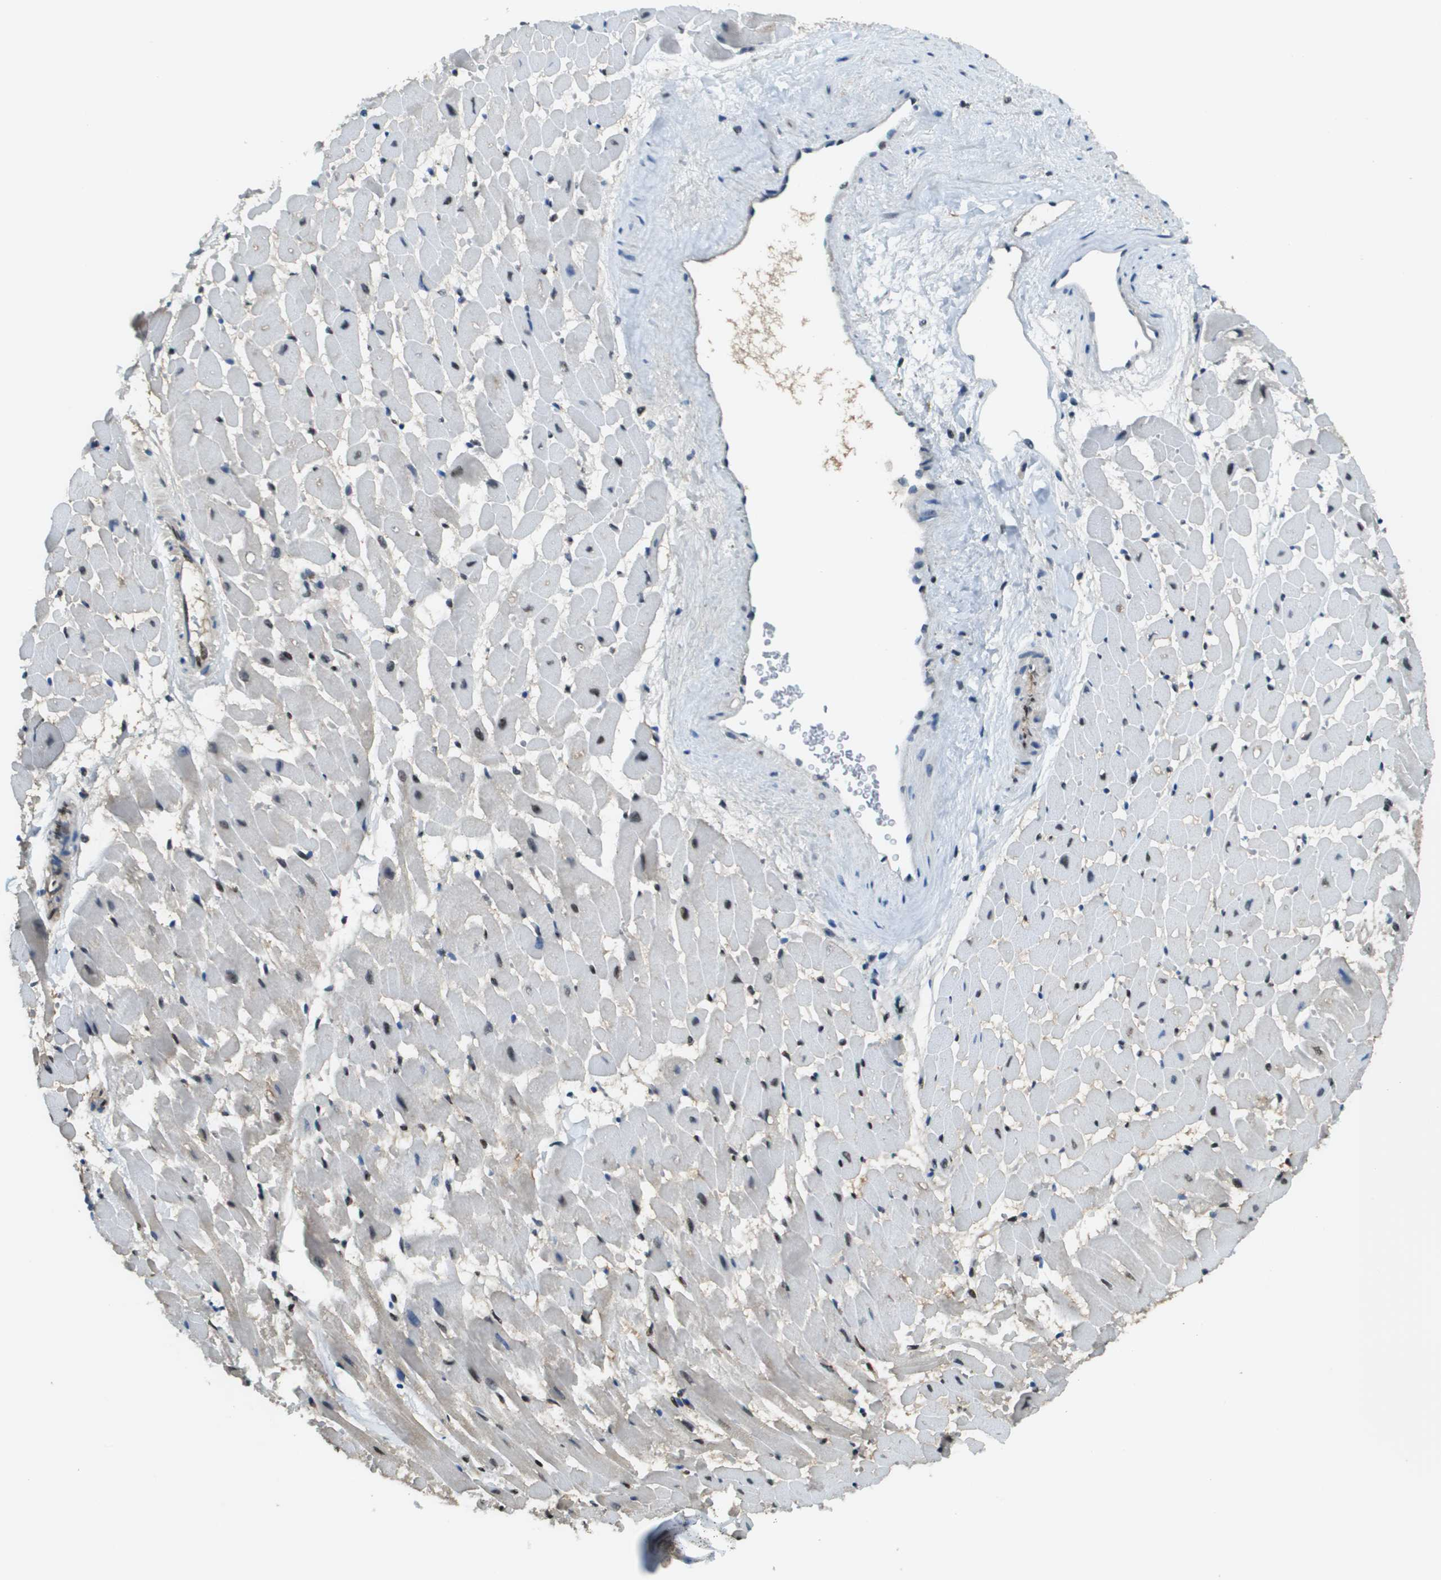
{"staining": {"intensity": "moderate", "quantity": "<25%", "location": "nuclear"}, "tissue": "heart muscle", "cell_type": "Cardiomyocytes", "image_type": "normal", "snomed": [{"axis": "morphology", "description": "Normal tissue, NOS"}, {"axis": "topography", "description": "Heart"}], "caption": "Cardiomyocytes show low levels of moderate nuclear expression in about <25% of cells in unremarkable heart muscle.", "gene": "SP100", "patient": {"sex": "male", "age": 45}}